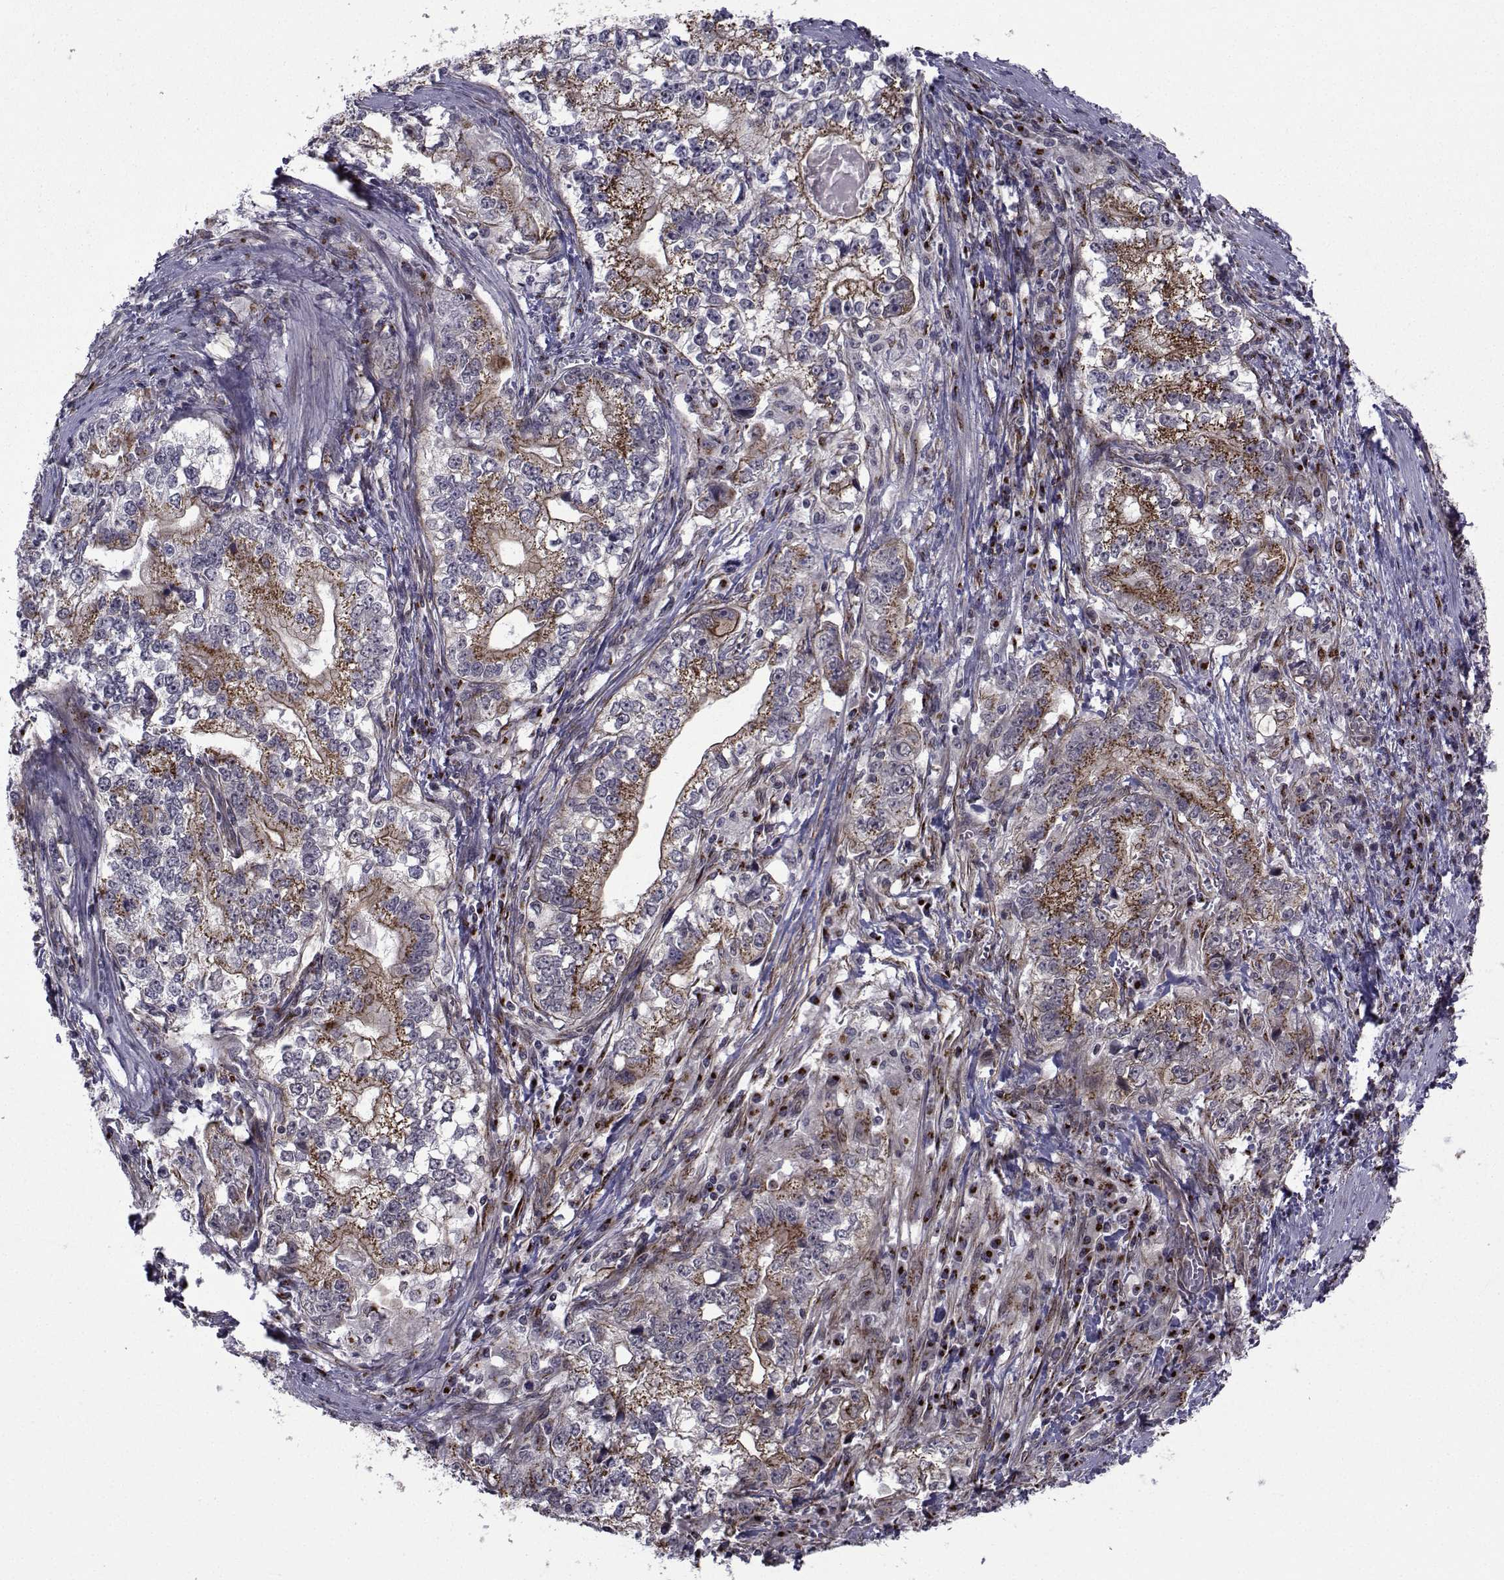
{"staining": {"intensity": "moderate", "quantity": "25%-75%", "location": "cytoplasmic/membranous"}, "tissue": "stomach cancer", "cell_type": "Tumor cells", "image_type": "cancer", "snomed": [{"axis": "morphology", "description": "Adenocarcinoma, NOS"}, {"axis": "topography", "description": "Stomach, lower"}], "caption": "High-power microscopy captured an immunohistochemistry (IHC) micrograph of stomach cancer, revealing moderate cytoplasmic/membranous positivity in about 25%-75% of tumor cells.", "gene": "ATP6V1C2", "patient": {"sex": "female", "age": 72}}